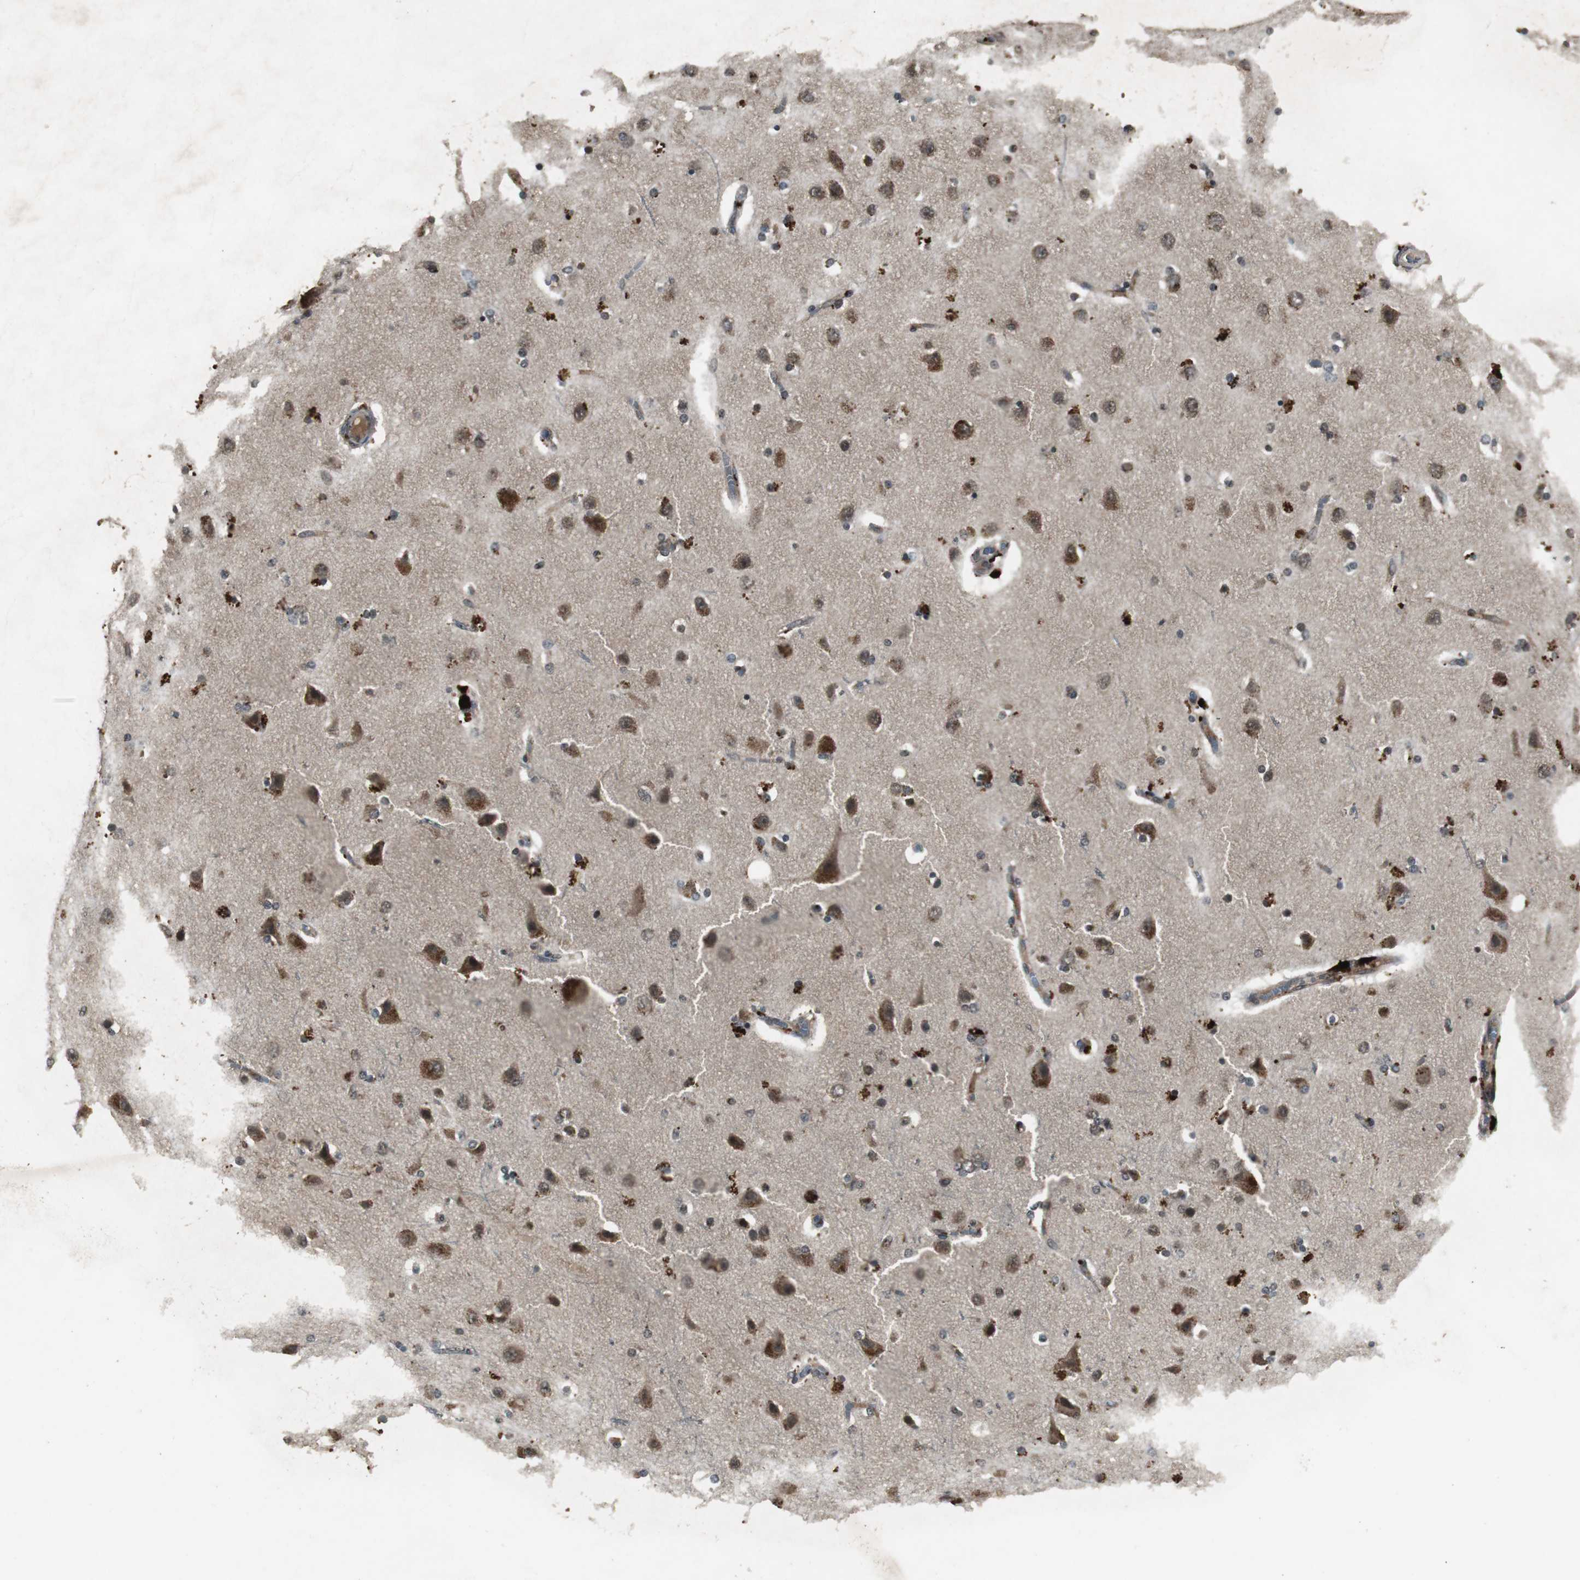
{"staining": {"intensity": "moderate", "quantity": "25%-75%", "location": "cytoplasmic/membranous"}, "tissue": "cerebral cortex", "cell_type": "Endothelial cells", "image_type": "normal", "snomed": [{"axis": "morphology", "description": "Normal tissue, NOS"}, {"axis": "topography", "description": "Cerebral cortex"}], "caption": "Moderate cytoplasmic/membranous expression is identified in about 25%-75% of endothelial cells in unremarkable cerebral cortex.", "gene": "EMX1", "patient": {"sex": "female", "age": 54}}